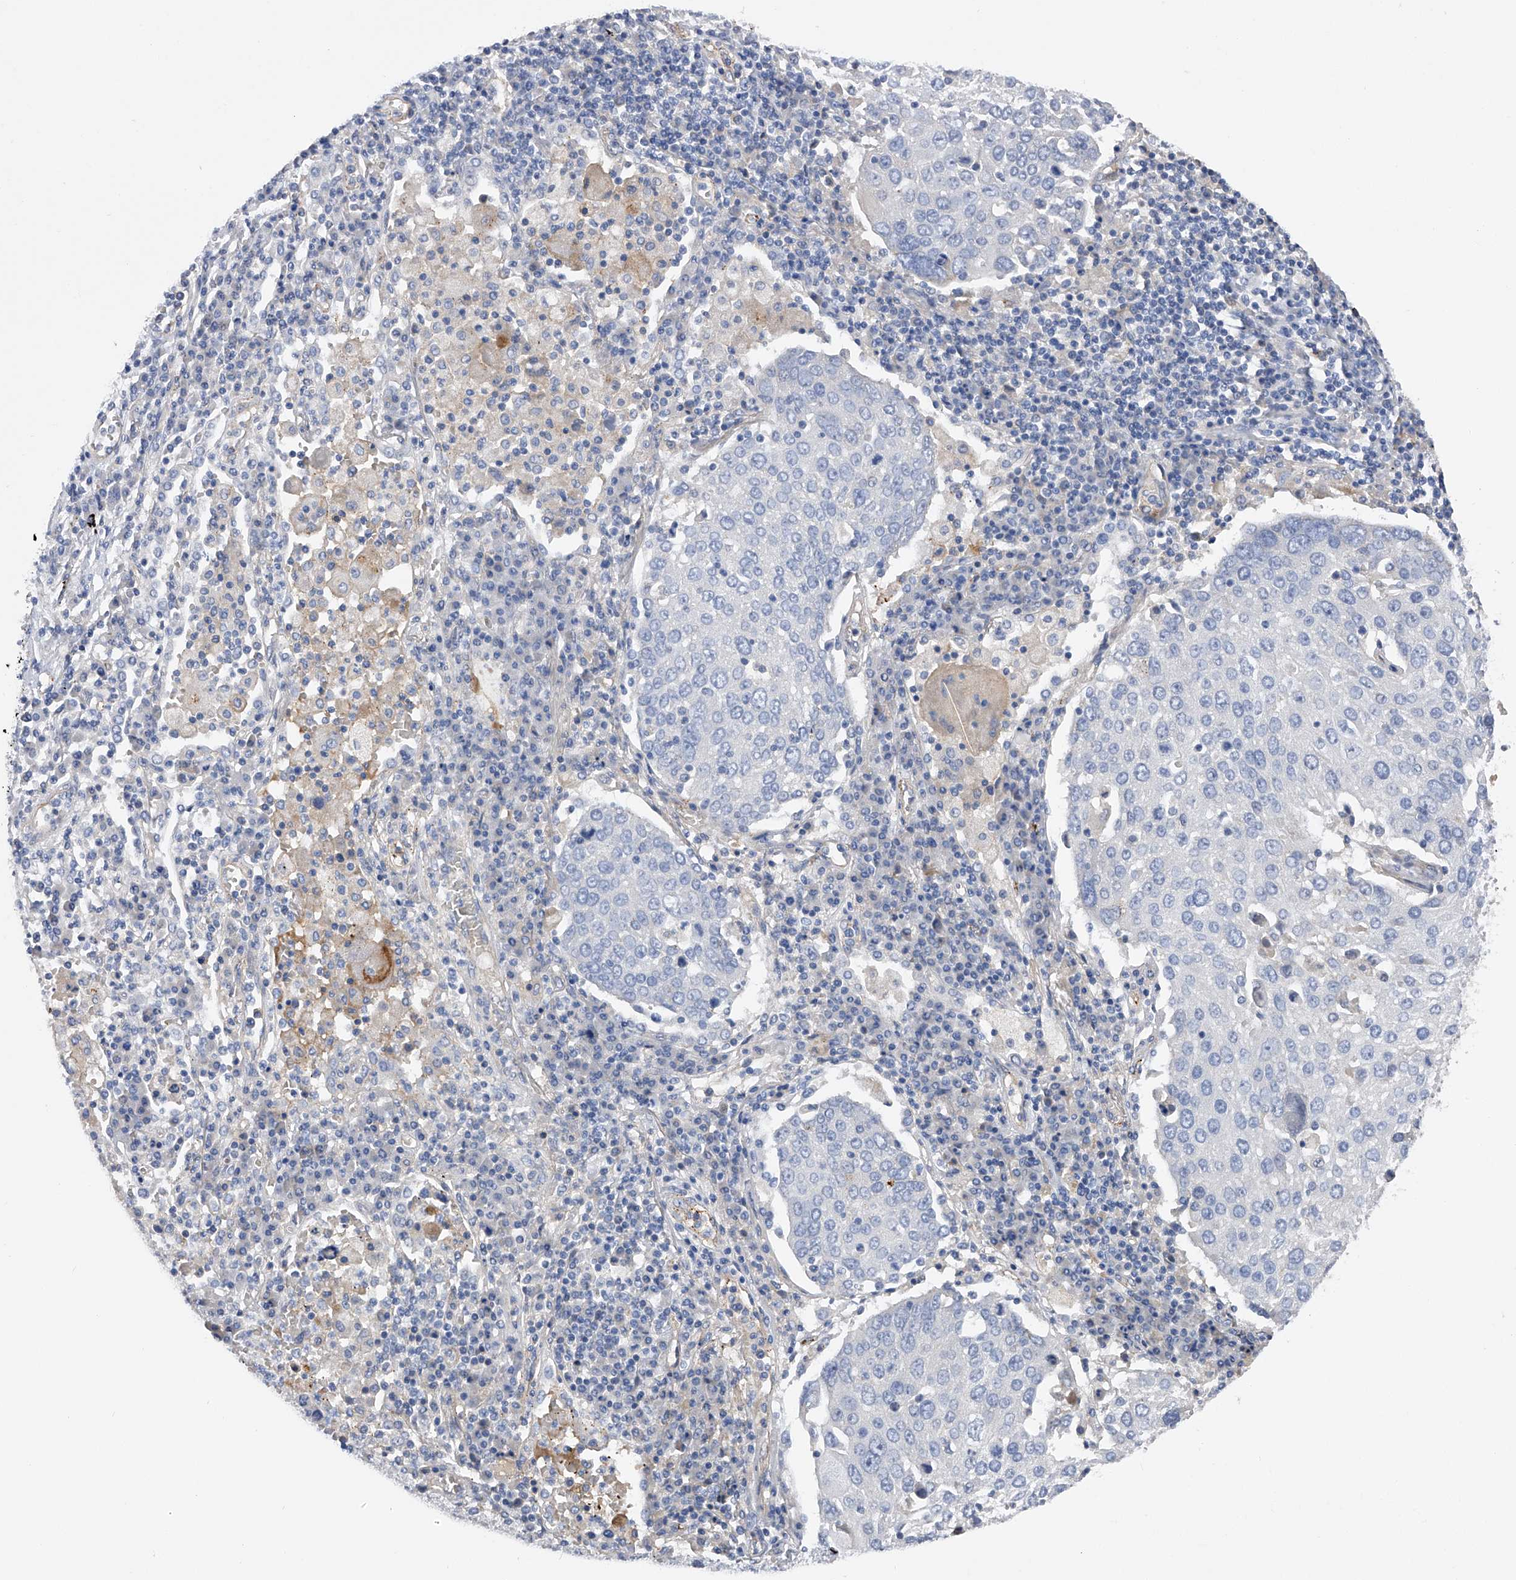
{"staining": {"intensity": "negative", "quantity": "none", "location": "none"}, "tissue": "lung cancer", "cell_type": "Tumor cells", "image_type": "cancer", "snomed": [{"axis": "morphology", "description": "Squamous cell carcinoma, NOS"}, {"axis": "topography", "description": "Lung"}], "caption": "Tumor cells are negative for protein expression in human lung cancer (squamous cell carcinoma).", "gene": "RWDD2A", "patient": {"sex": "male", "age": 65}}